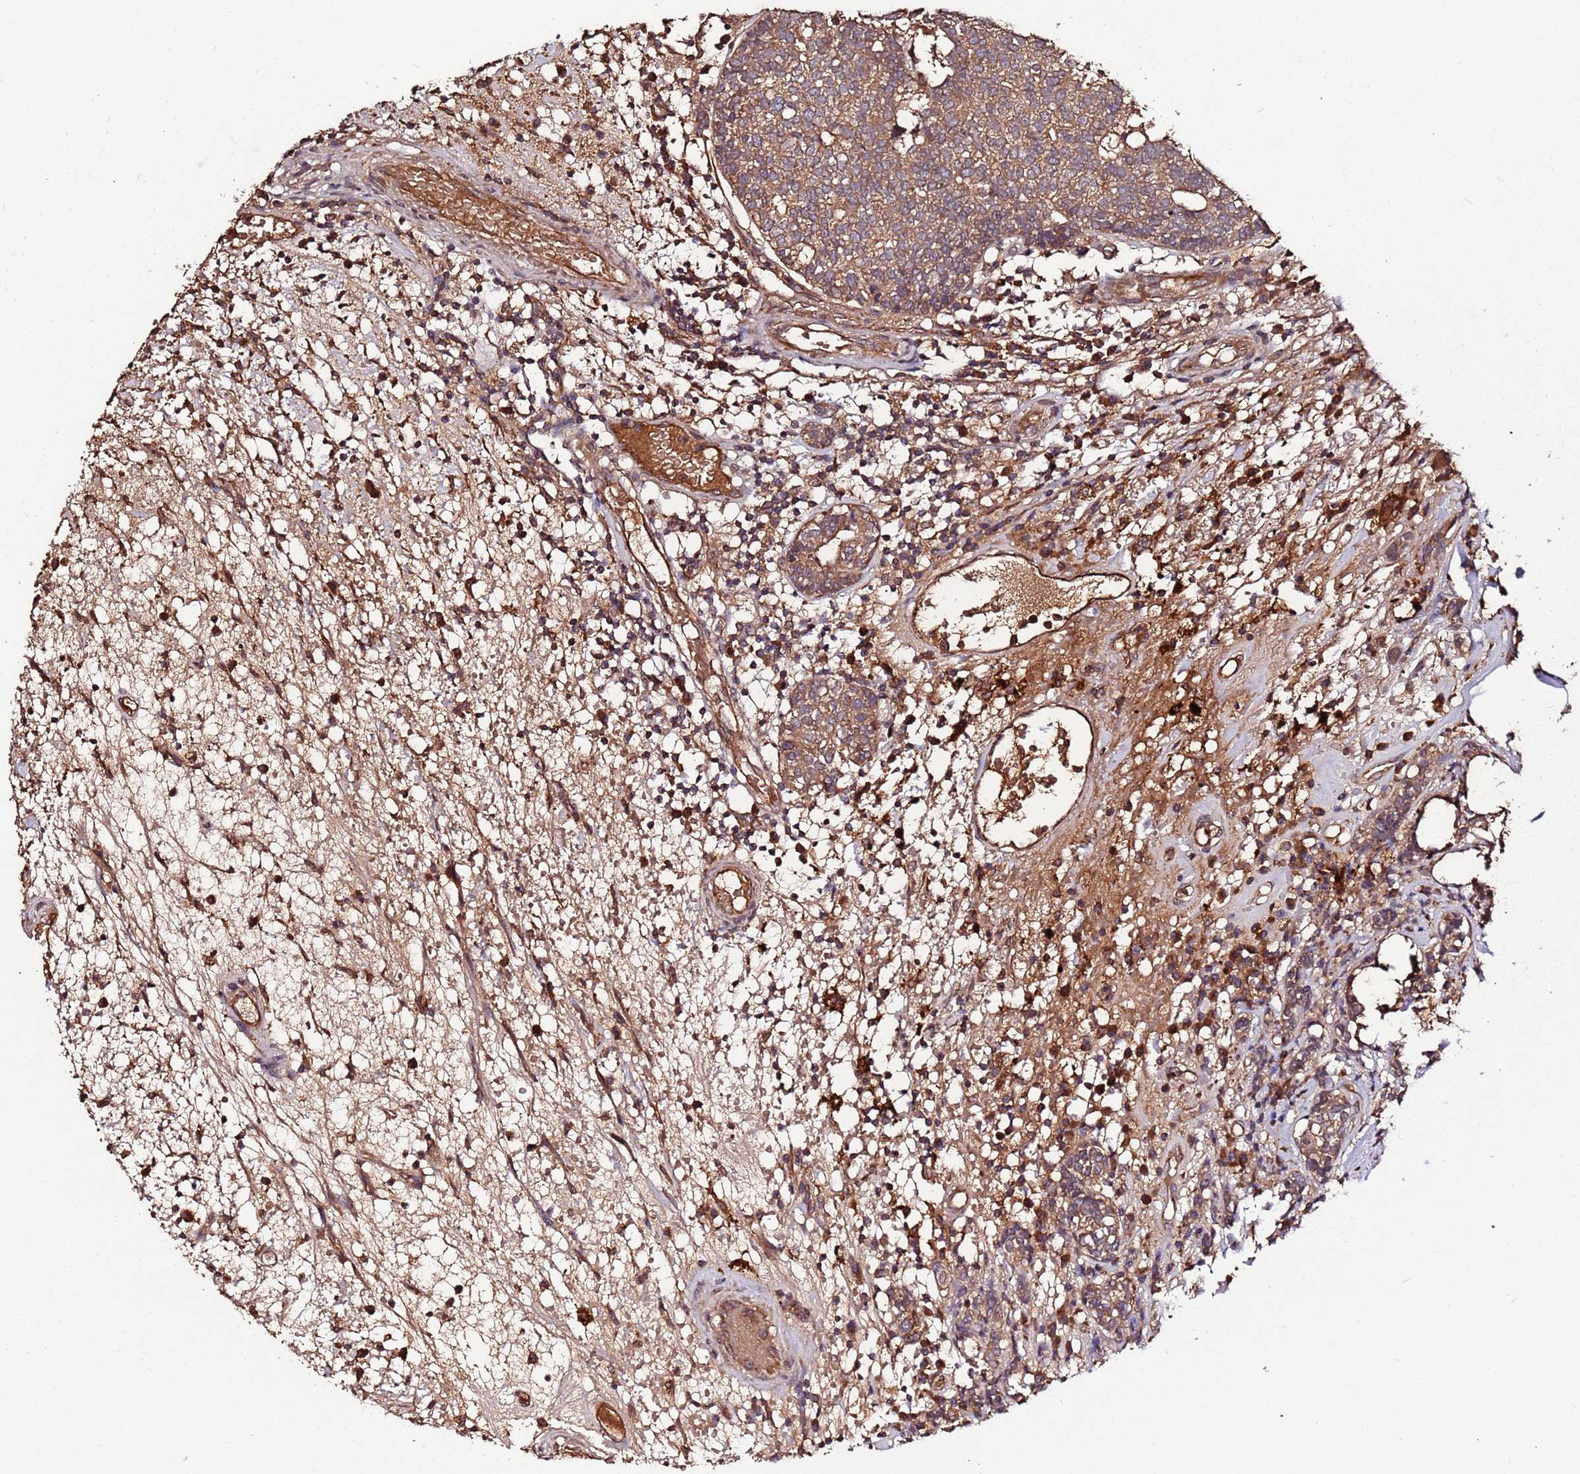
{"staining": {"intensity": "moderate", "quantity": ">75%", "location": "cytoplasmic/membranous"}, "tissue": "head and neck cancer", "cell_type": "Tumor cells", "image_type": "cancer", "snomed": [{"axis": "morphology", "description": "Adenocarcinoma, NOS"}, {"axis": "topography", "description": "Salivary gland"}, {"axis": "topography", "description": "Head-Neck"}], "caption": "Tumor cells exhibit medium levels of moderate cytoplasmic/membranous positivity in about >75% of cells in human head and neck cancer (adenocarcinoma). (brown staining indicates protein expression, while blue staining denotes nuclei).", "gene": "RPS15A", "patient": {"sex": "female", "age": 65}}